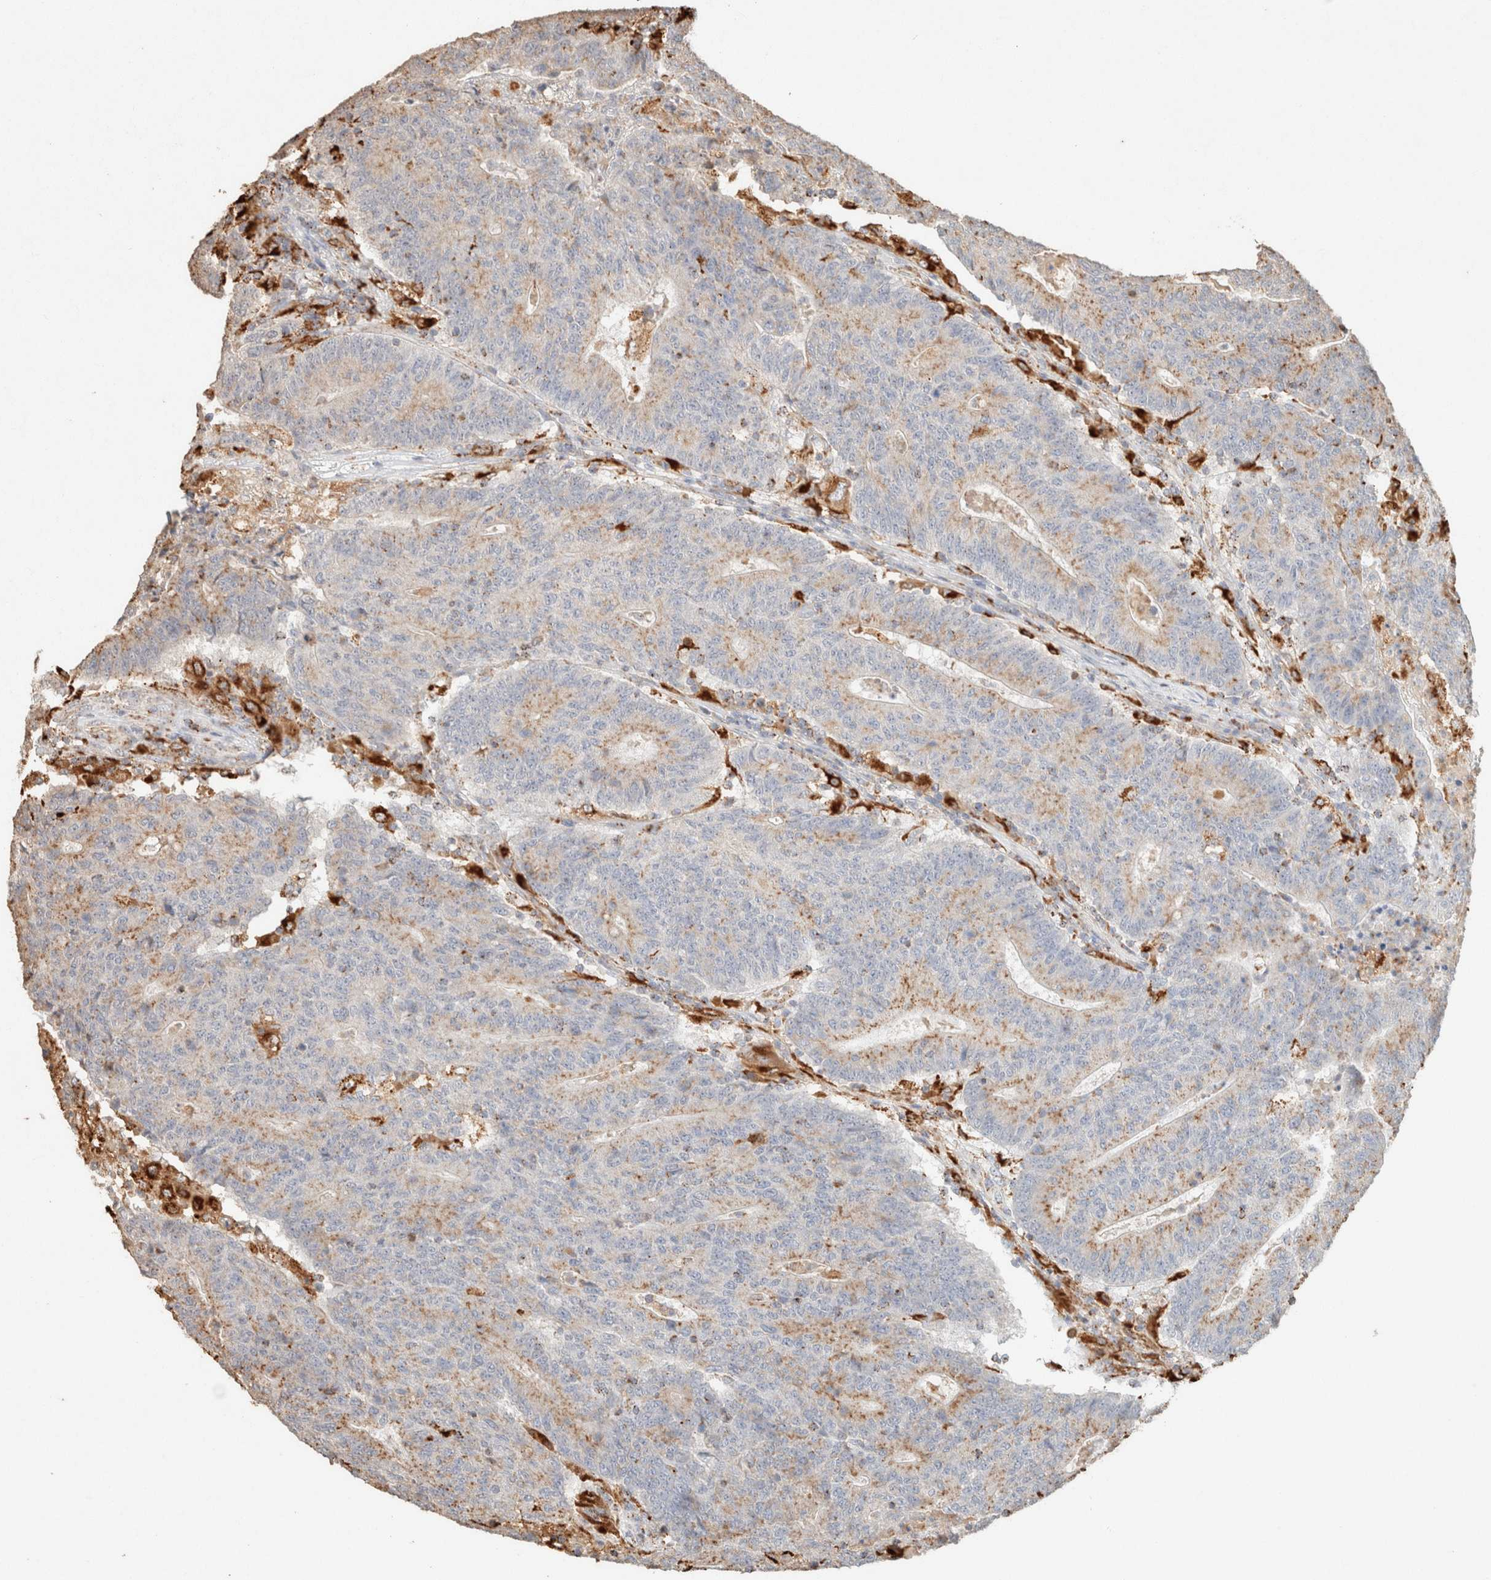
{"staining": {"intensity": "weak", "quantity": "25%-75%", "location": "cytoplasmic/membranous"}, "tissue": "colorectal cancer", "cell_type": "Tumor cells", "image_type": "cancer", "snomed": [{"axis": "morphology", "description": "Normal tissue, NOS"}, {"axis": "morphology", "description": "Adenocarcinoma, NOS"}, {"axis": "topography", "description": "Colon"}], "caption": "DAB (3,3'-diaminobenzidine) immunohistochemical staining of colorectal cancer (adenocarcinoma) exhibits weak cytoplasmic/membranous protein positivity in approximately 25%-75% of tumor cells.", "gene": "CTSC", "patient": {"sex": "female", "age": 75}}